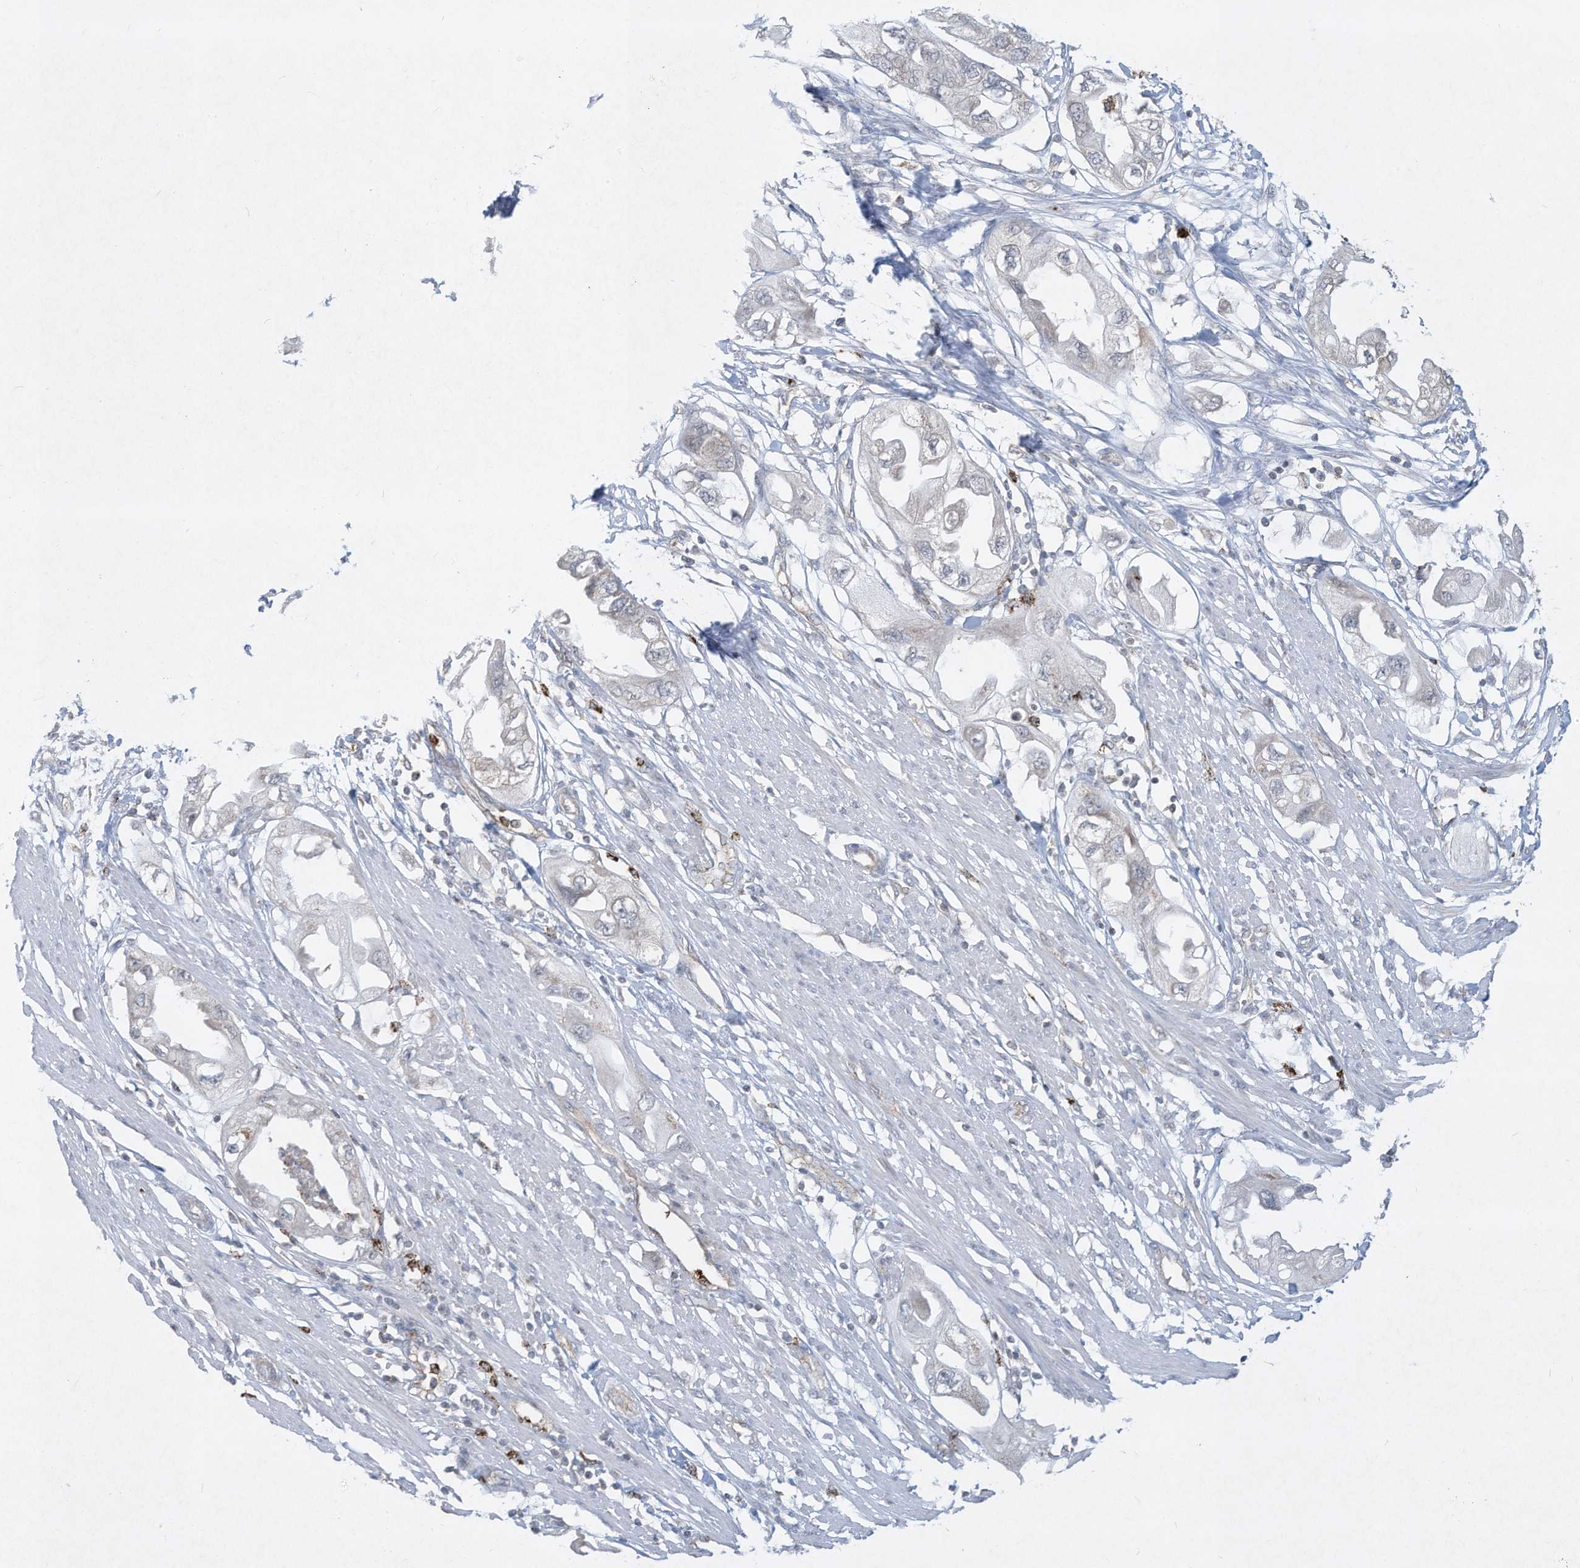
{"staining": {"intensity": "negative", "quantity": "none", "location": "none"}, "tissue": "endometrial cancer", "cell_type": "Tumor cells", "image_type": "cancer", "snomed": [{"axis": "morphology", "description": "Adenocarcinoma, NOS"}, {"axis": "topography", "description": "Endometrium"}], "caption": "There is no significant positivity in tumor cells of adenocarcinoma (endometrial).", "gene": "CHRNA4", "patient": {"sex": "female", "age": 67}}